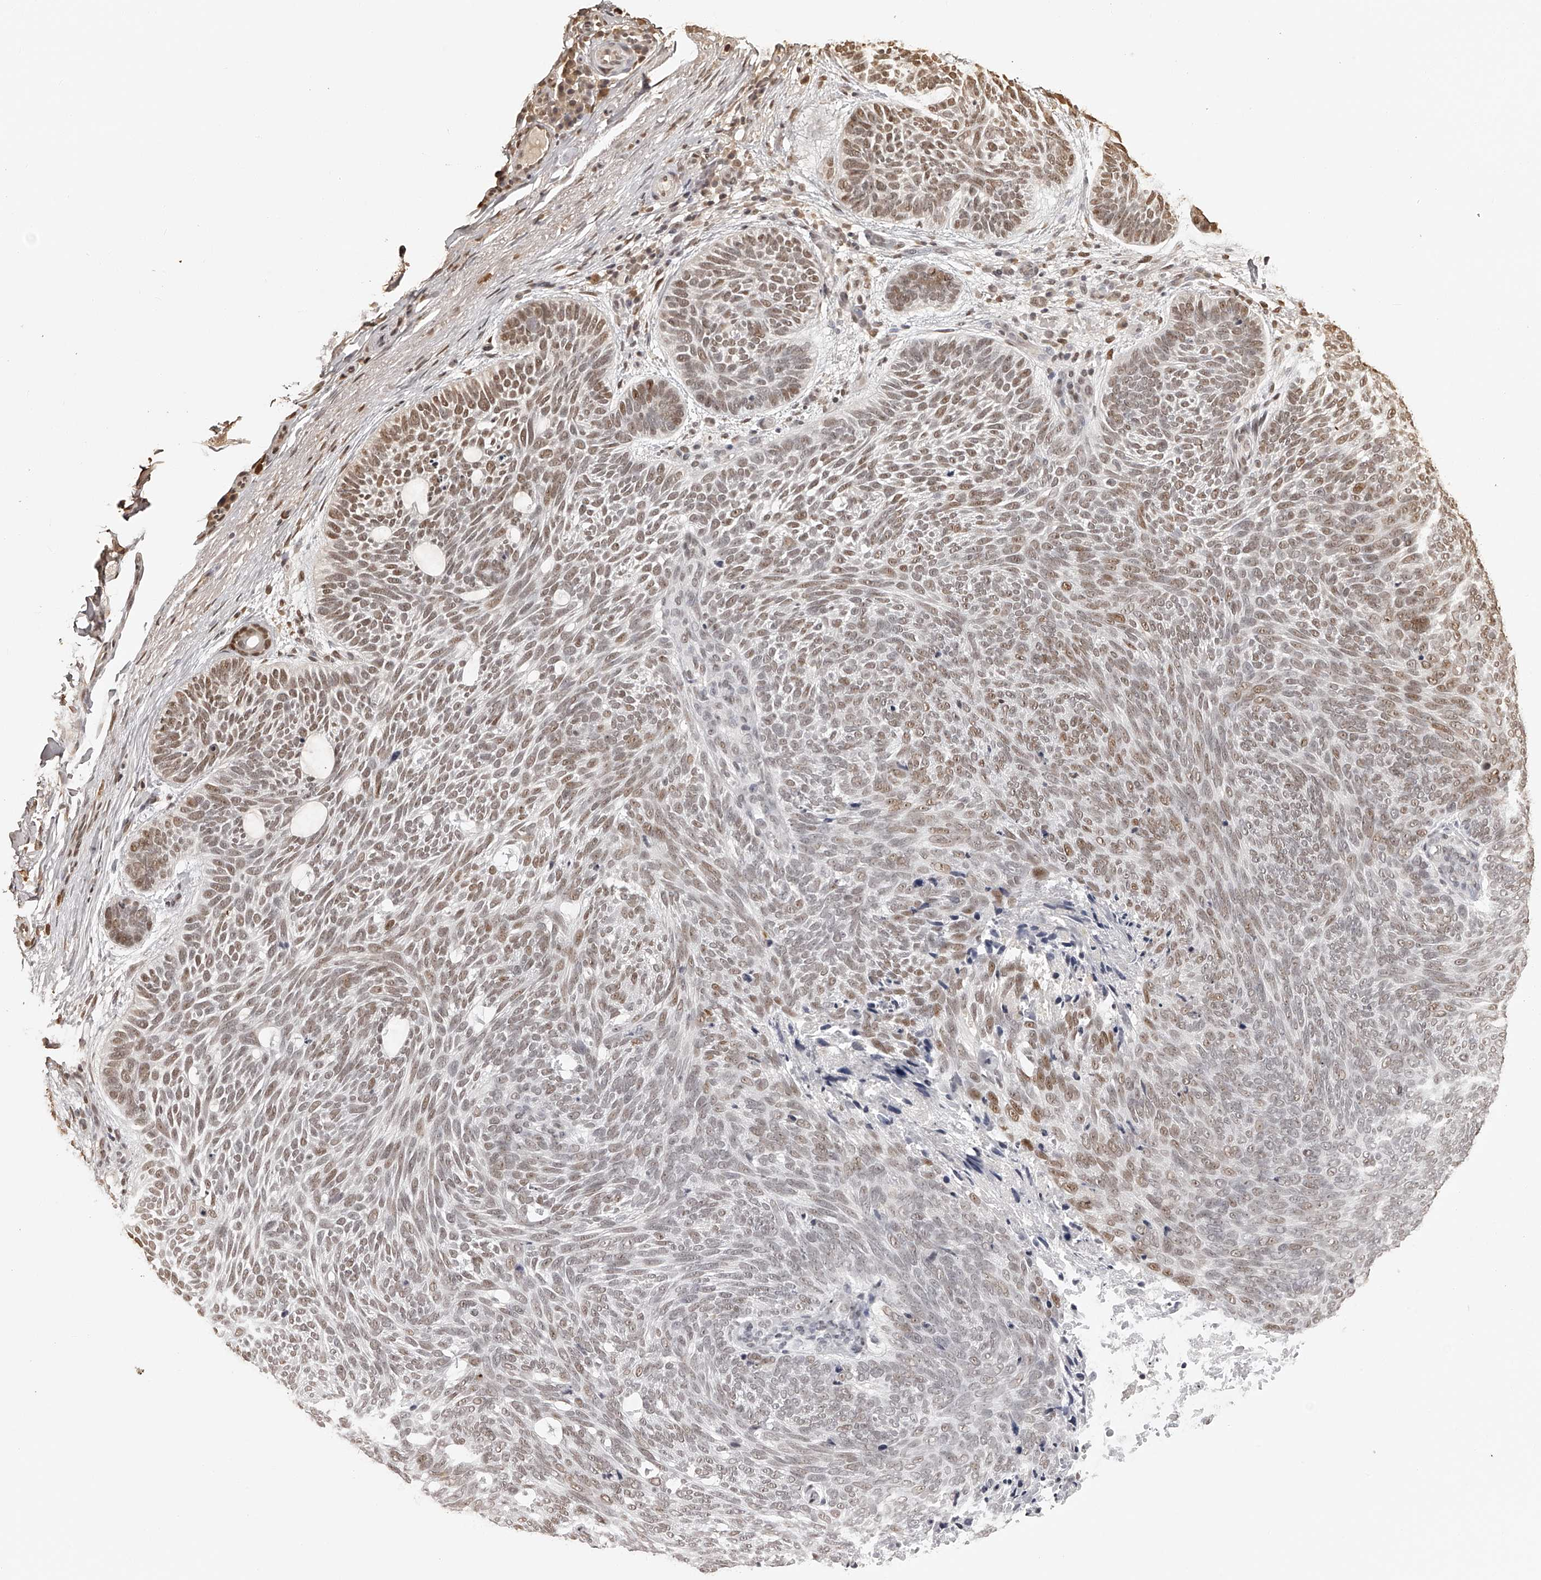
{"staining": {"intensity": "moderate", "quantity": "25%-75%", "location": "nuclear"}, "tissue": "skin cancer", "cell_type": "Tumor cells", "image_type": "cancer", "snomed": [{"axis": "morphology", "description": "Basal cell carcinoma"}, {"axis": "topography", "description": "Skin"}], "caption": "This is a micrograph of immunohistochemistry staining of basal cell carcinoma (skin), which shows moderate expression in the nuclear of tumor cells.", "gene": "ZNF503", "patient": {"sex": "female", "age": 85}}